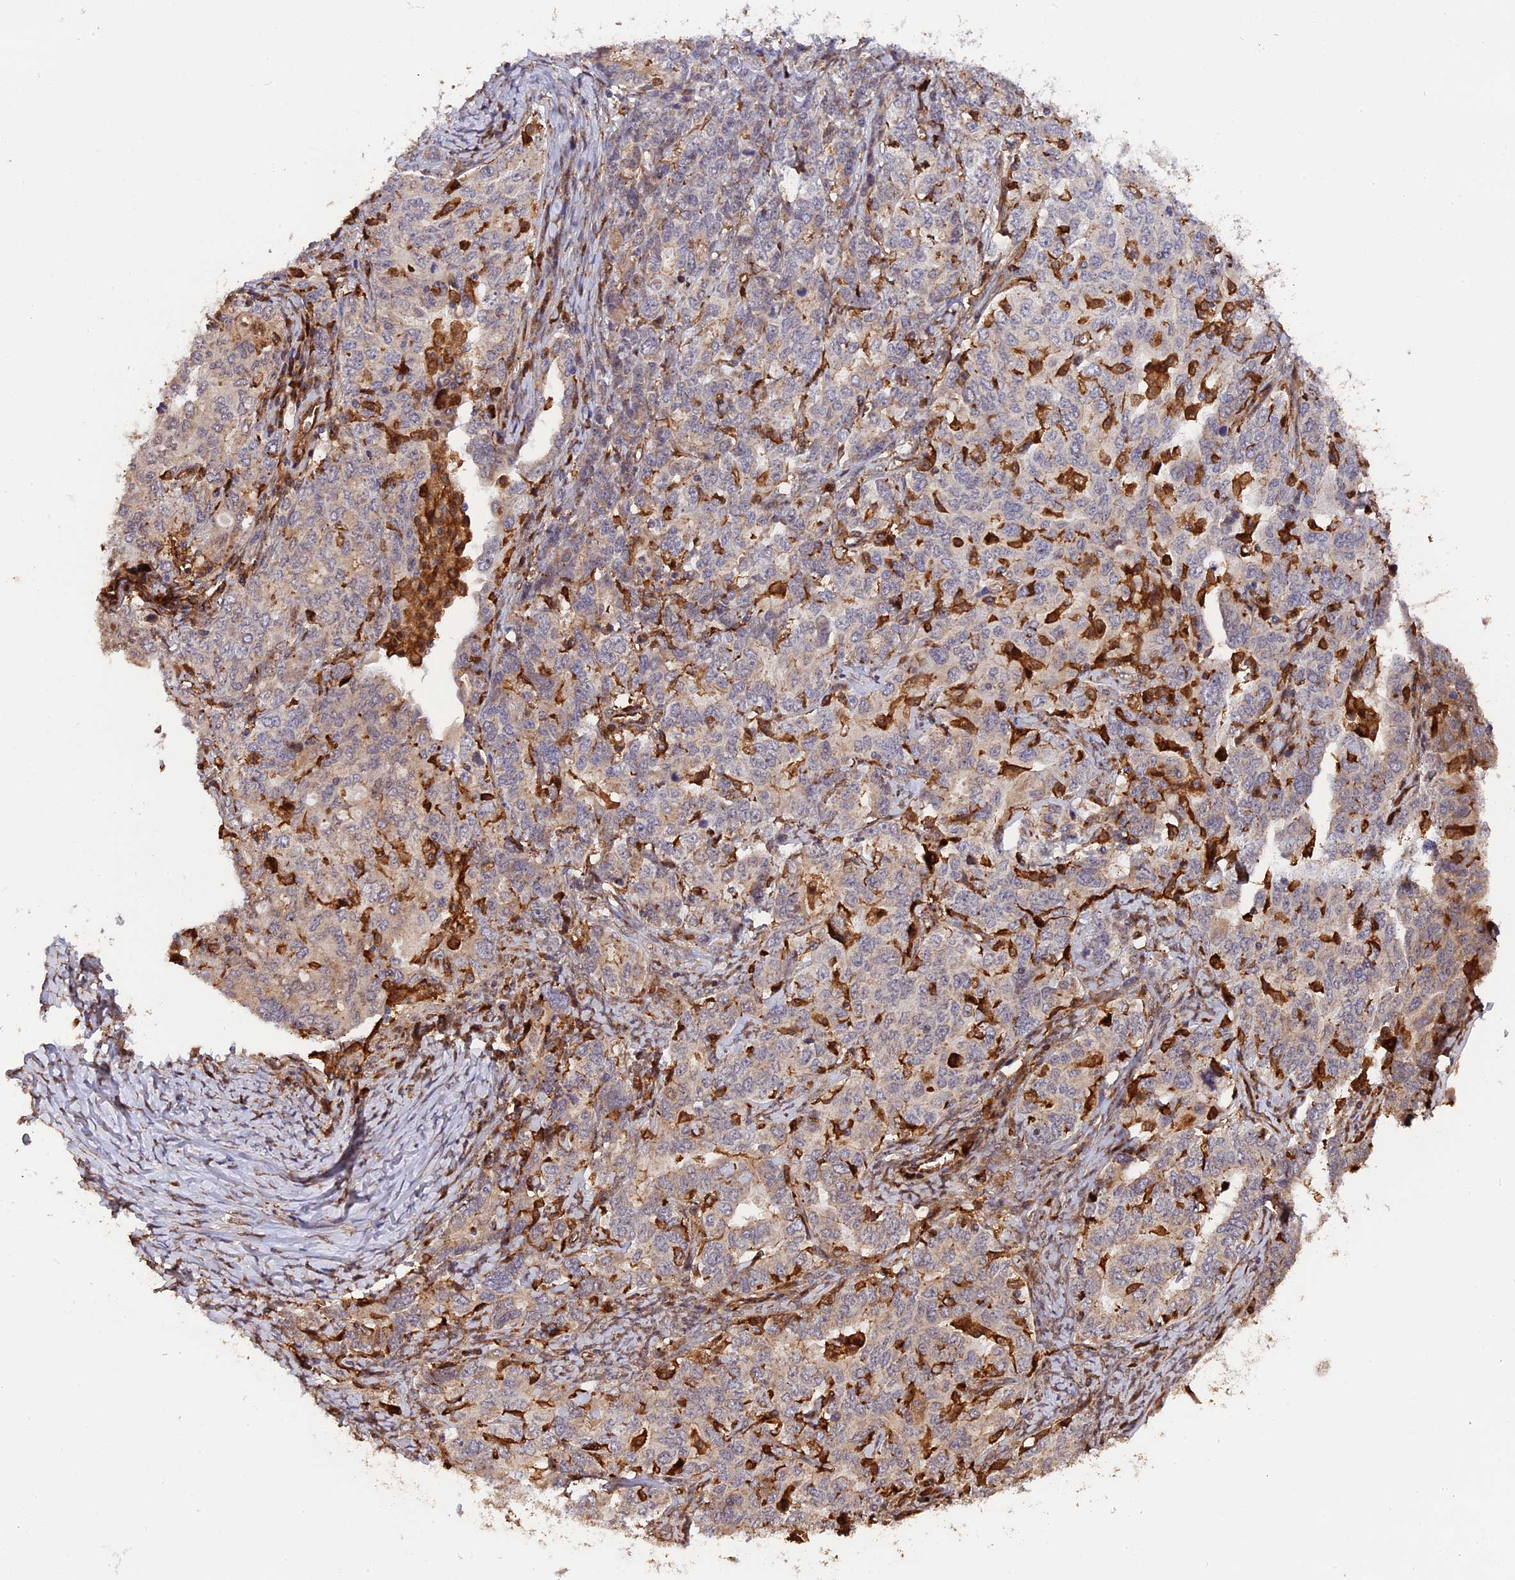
{"staining": {"intensity": "negative", "quantity": "none", "location": "none"}, "tissue": "ovarian cancer", "cell_type": "Tumor cells", "image_type": "cancer", "snomed": [{"axis": "morphology", "description": "Carcinoma, endometroid"}, {"axis": "topography", "description": "Ovary"}], "caption": "A high-resolution photomicrograph shows IHC staining of endometroid carcinoma (ovarian), which shows no significant expression in tumor cells.", "gene": "HERPUD1", "patient": {"sex": "female", "age": 62}}